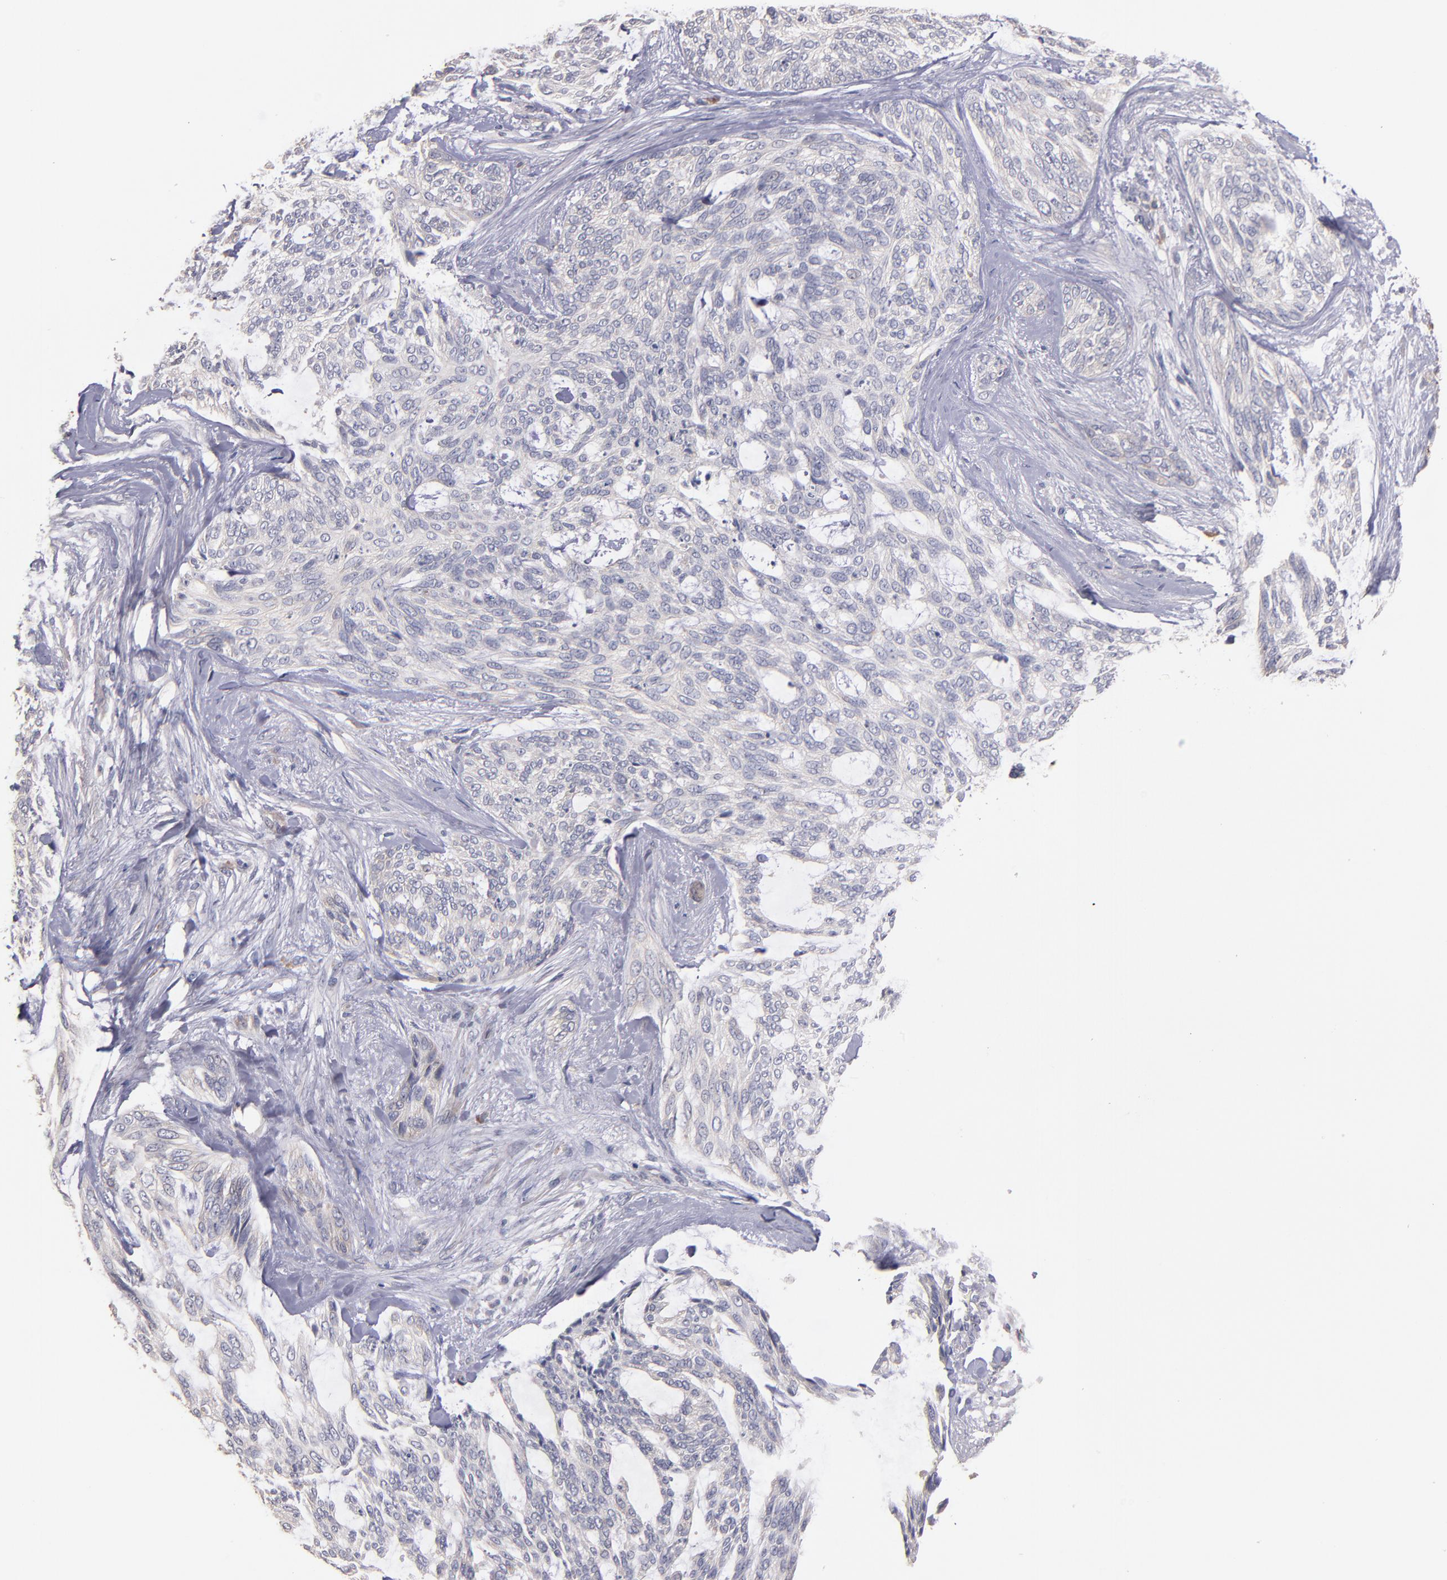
{"staining": {"intensity": "weak", "quantity": "<25%", "location": "cytoplasmic/membranous"}, "tissue": "skin cancer", "cell_type": "Tumor cells", "image_type": "cancer", "snomed": [{"axis": "morphology", "description": "Normal tissue, NOS"}, {"axis": "morphology", "description": "Basal cell carcinoma"}, {"axis": "topography", "description": "Skin"}], "caption": "High power microscopy photomicrograph of an IHC micrograph of skin cancer, revealing no significant positivity in tumor cells. The staining is performed using DAB brown chromogen with nuclei counter-stained in using hematoxylin.", "gene": "MAGEE1", "patient": {"sex": "female", "age": 71}}